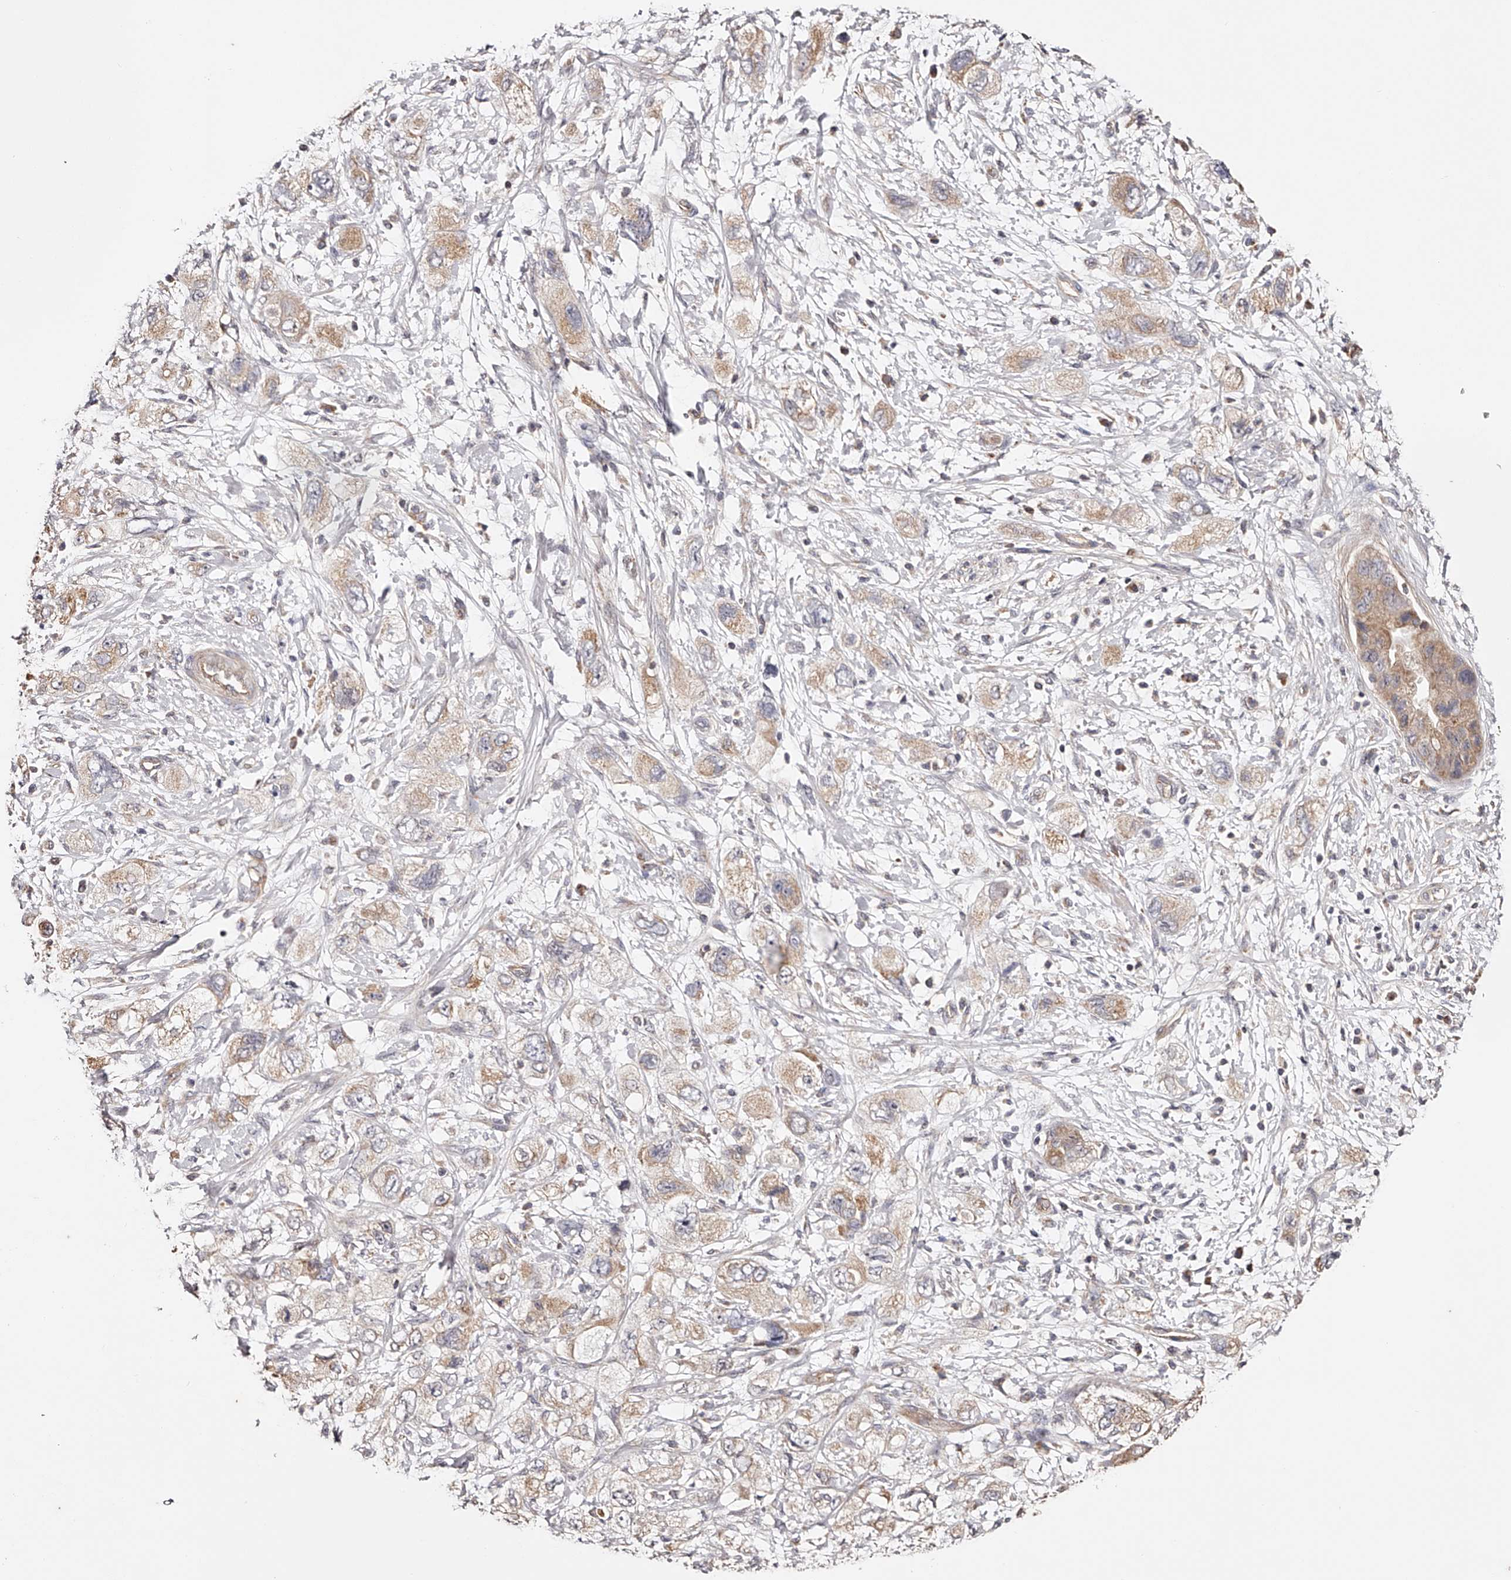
{"staining": {"intensity": "weak", "quantity": "25%-75%", "location": "cytoplasmic/membranous"}, "tissue": "pancreatic cancer", "cell_type": "Tumor cells", "image_type": "cancer", "snomed": [{"axis": "morphology", "description": "Adenocarcinoma, NOS"}, {"axis": "topography", "description": "Pancreas"}], "caption": "High-power microscopy captured an IHC histopathology image of pancreatic cancer, revealing weak cytoplasmic/membranous positivity in approximately 25%-75% of tumor cells.", "gene": "USP21", "patient": {"sex": "female", "age": 73}}